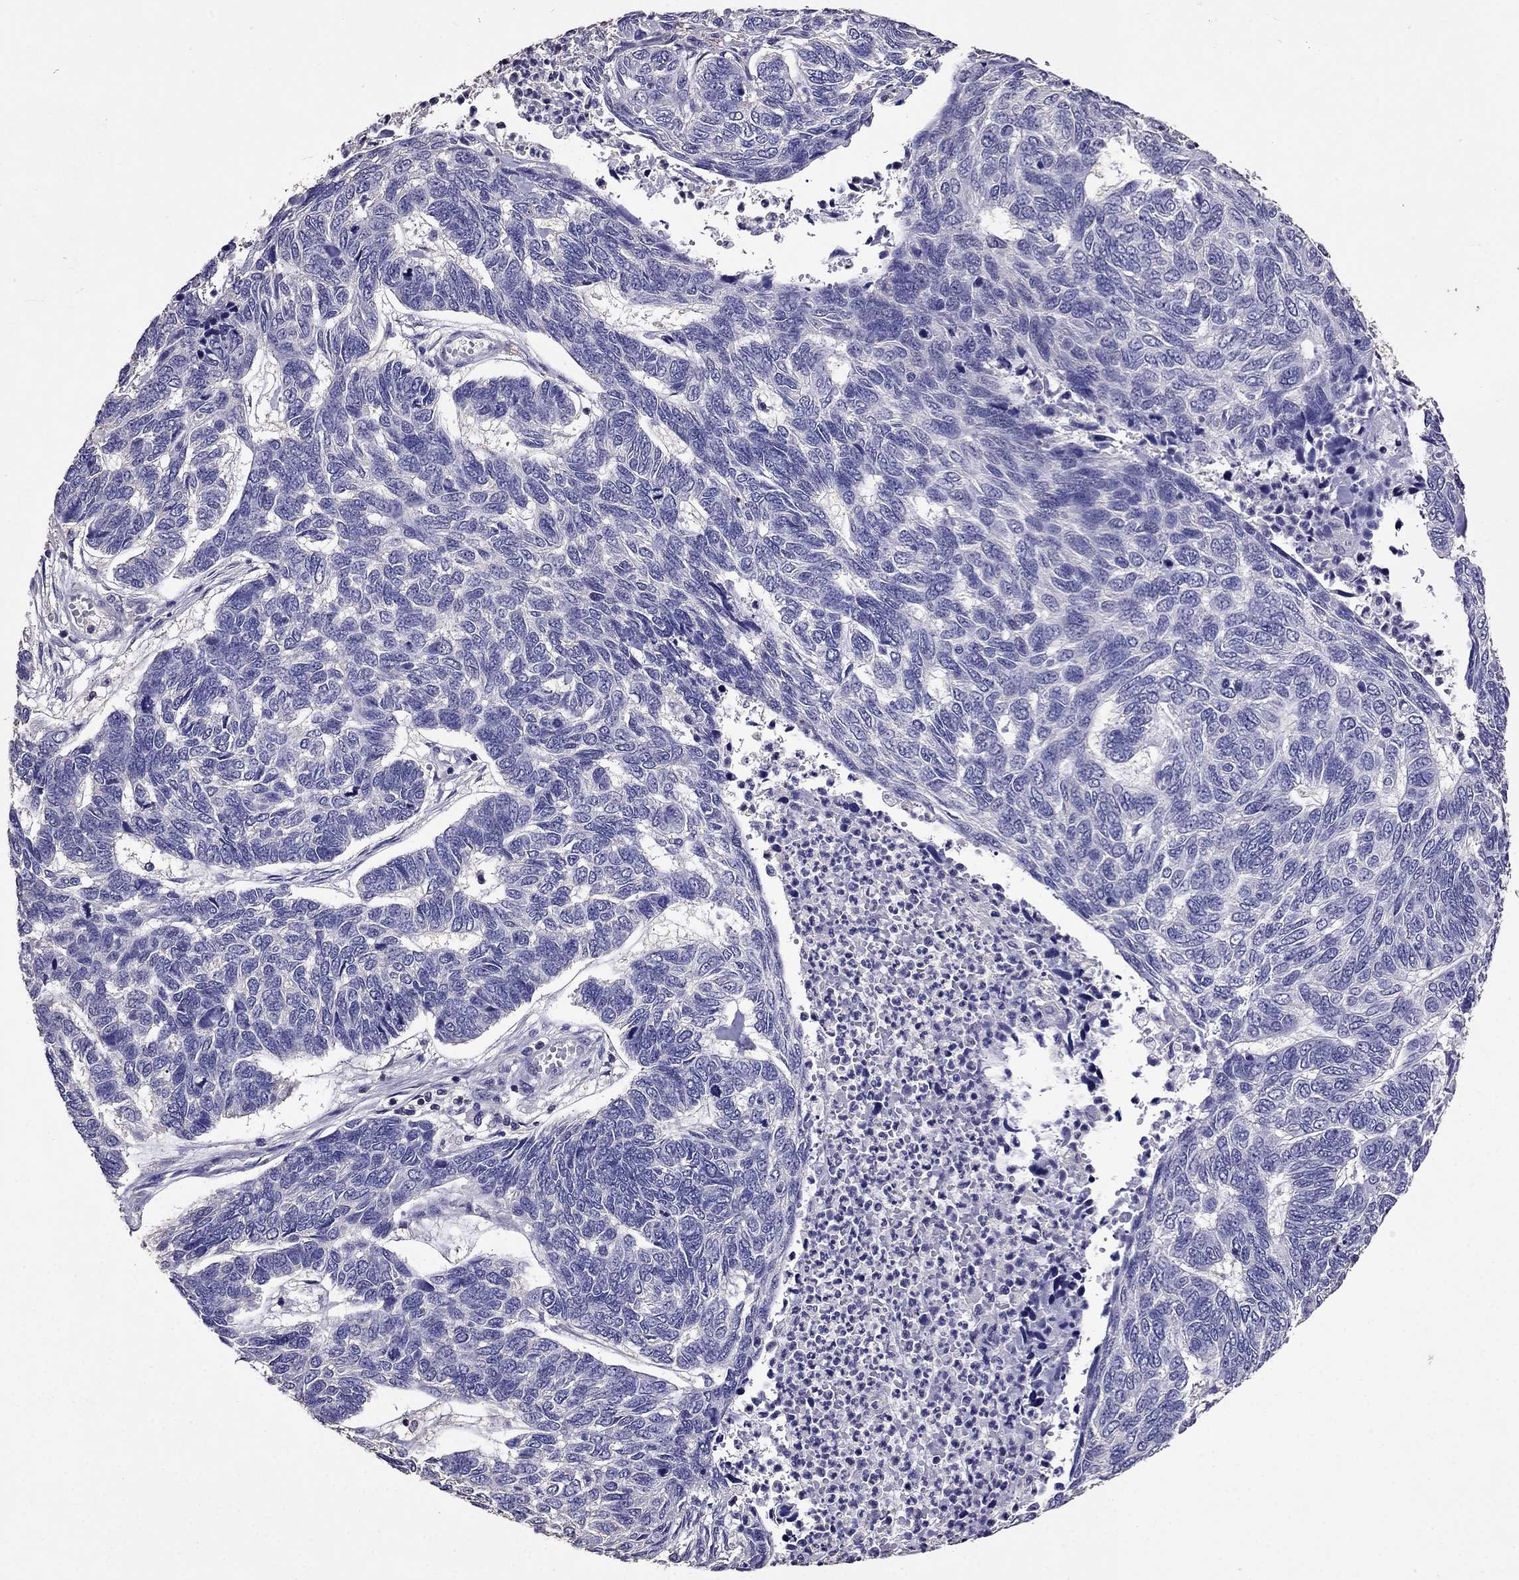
{"staining": {"intensity": "negative", "quantity": "none", "location": "none"}, "tissue": "skin cancer", "cell_type": "Tumor cells", "image_type": "cancer", "snomed": [{"axis": "morphology", "description": "Basal cell carcinoma"}, {"axis": "topography", "description": "Skin"}], "caption": "DAB (3,3'-diaminobenzidine) immunohistochemical staining of skin cancer exhibits no significant expression in tumor cells. (Immunohistochemistry, brightfield microscopy, high magnification).", "gene": "NKX3-1", "patient": {"sex": "female", "age": 65}}